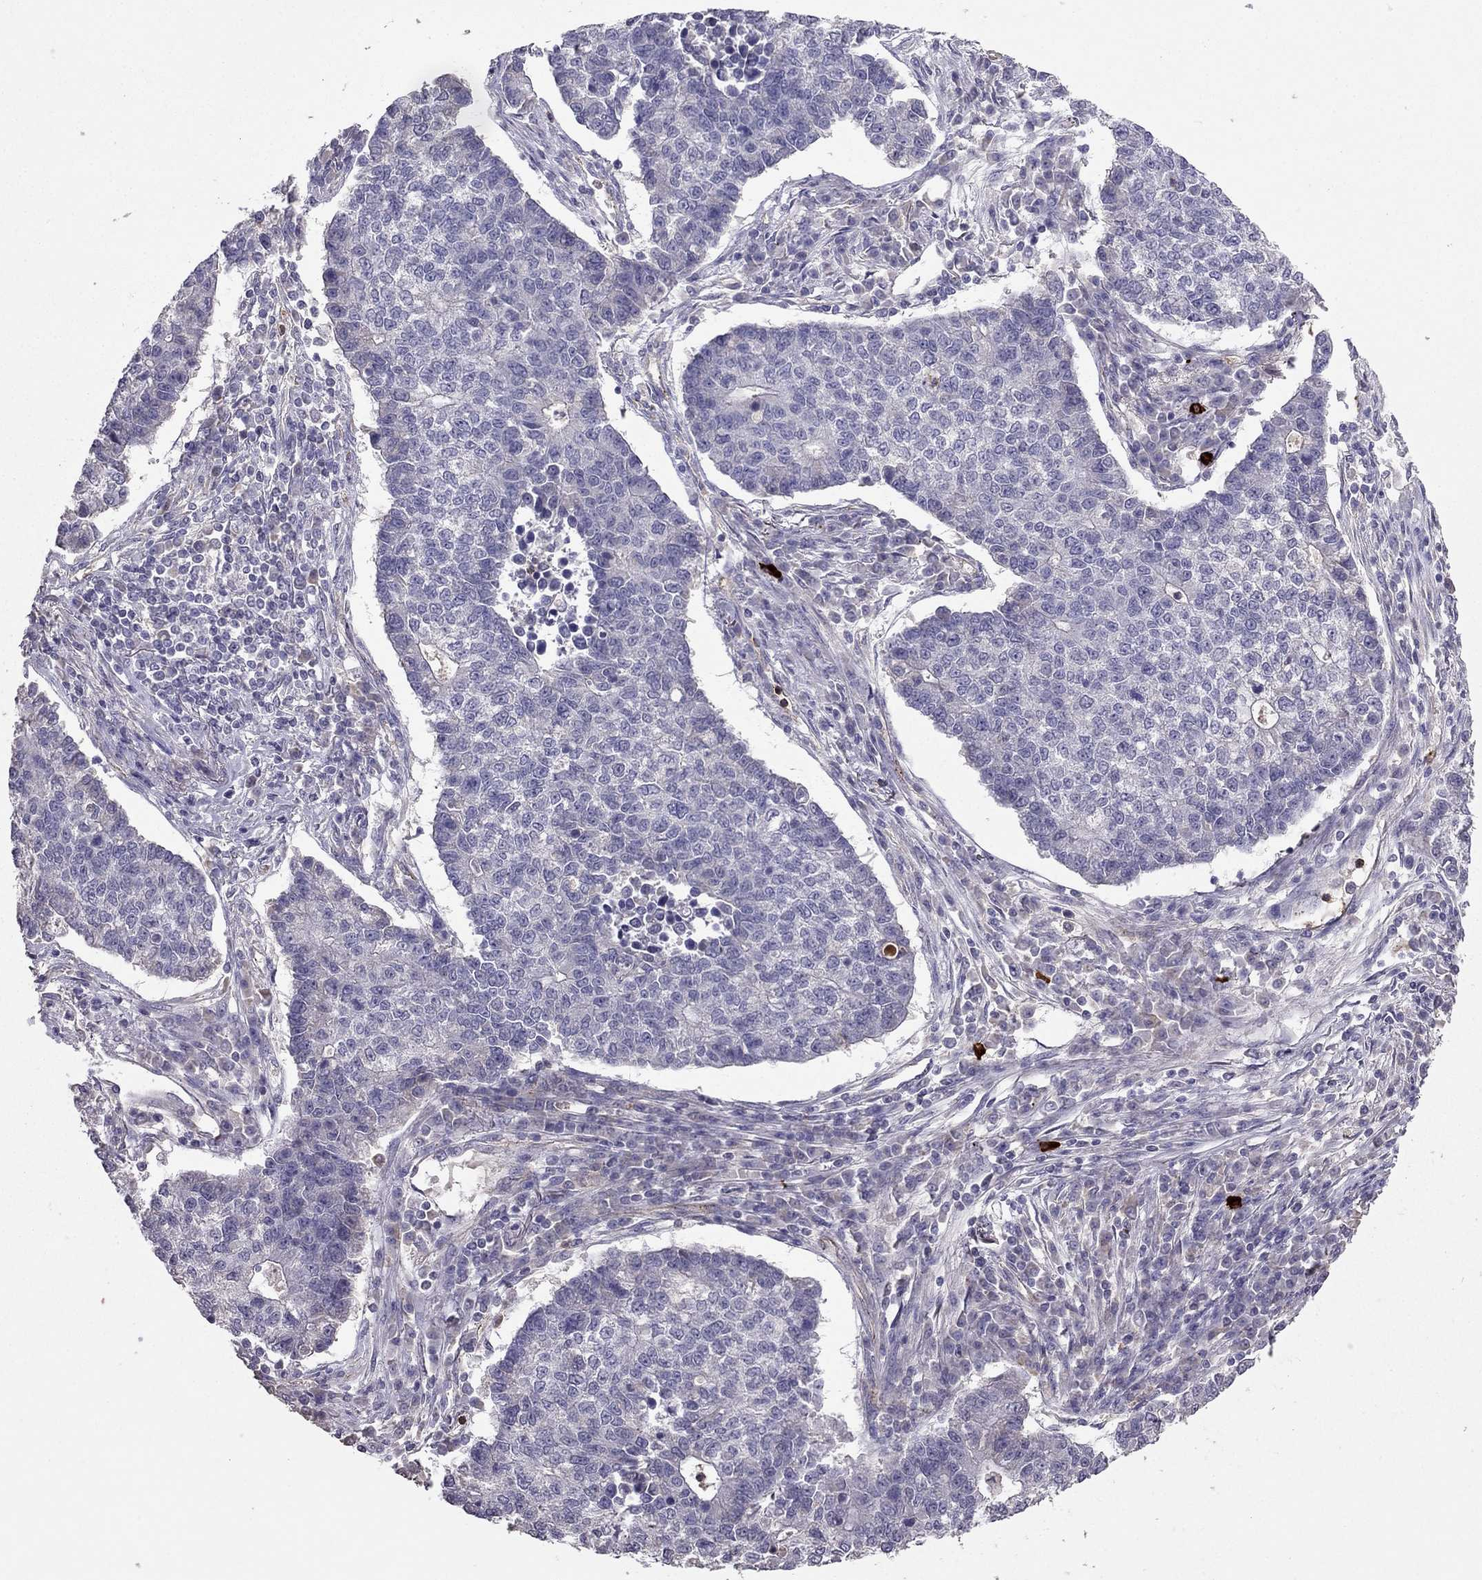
{"staining": {"intensity": "negative", "quantity": "none", "location": "none"}, "tissue": "lung cancer", "cell_type": "Tumor cells", "image_type": "cancer", "snomed": [{"axis": "morphology", "description": "Adenocarcinoma, NOS"}, {"axis": "topography", "description": "Lung"}], "caption": "High power microscopy image of an immunohistochemistry micrograph of lung adenocarcinoma, revealing no significant expression in tumor cells. (DAB (3,3'-diaminobenzidine) immunohistochemistry visualized using brightfield microscopy, high magnification).", "gene": "RFLNB", "patient": {"sex": "male", "age": 57}}